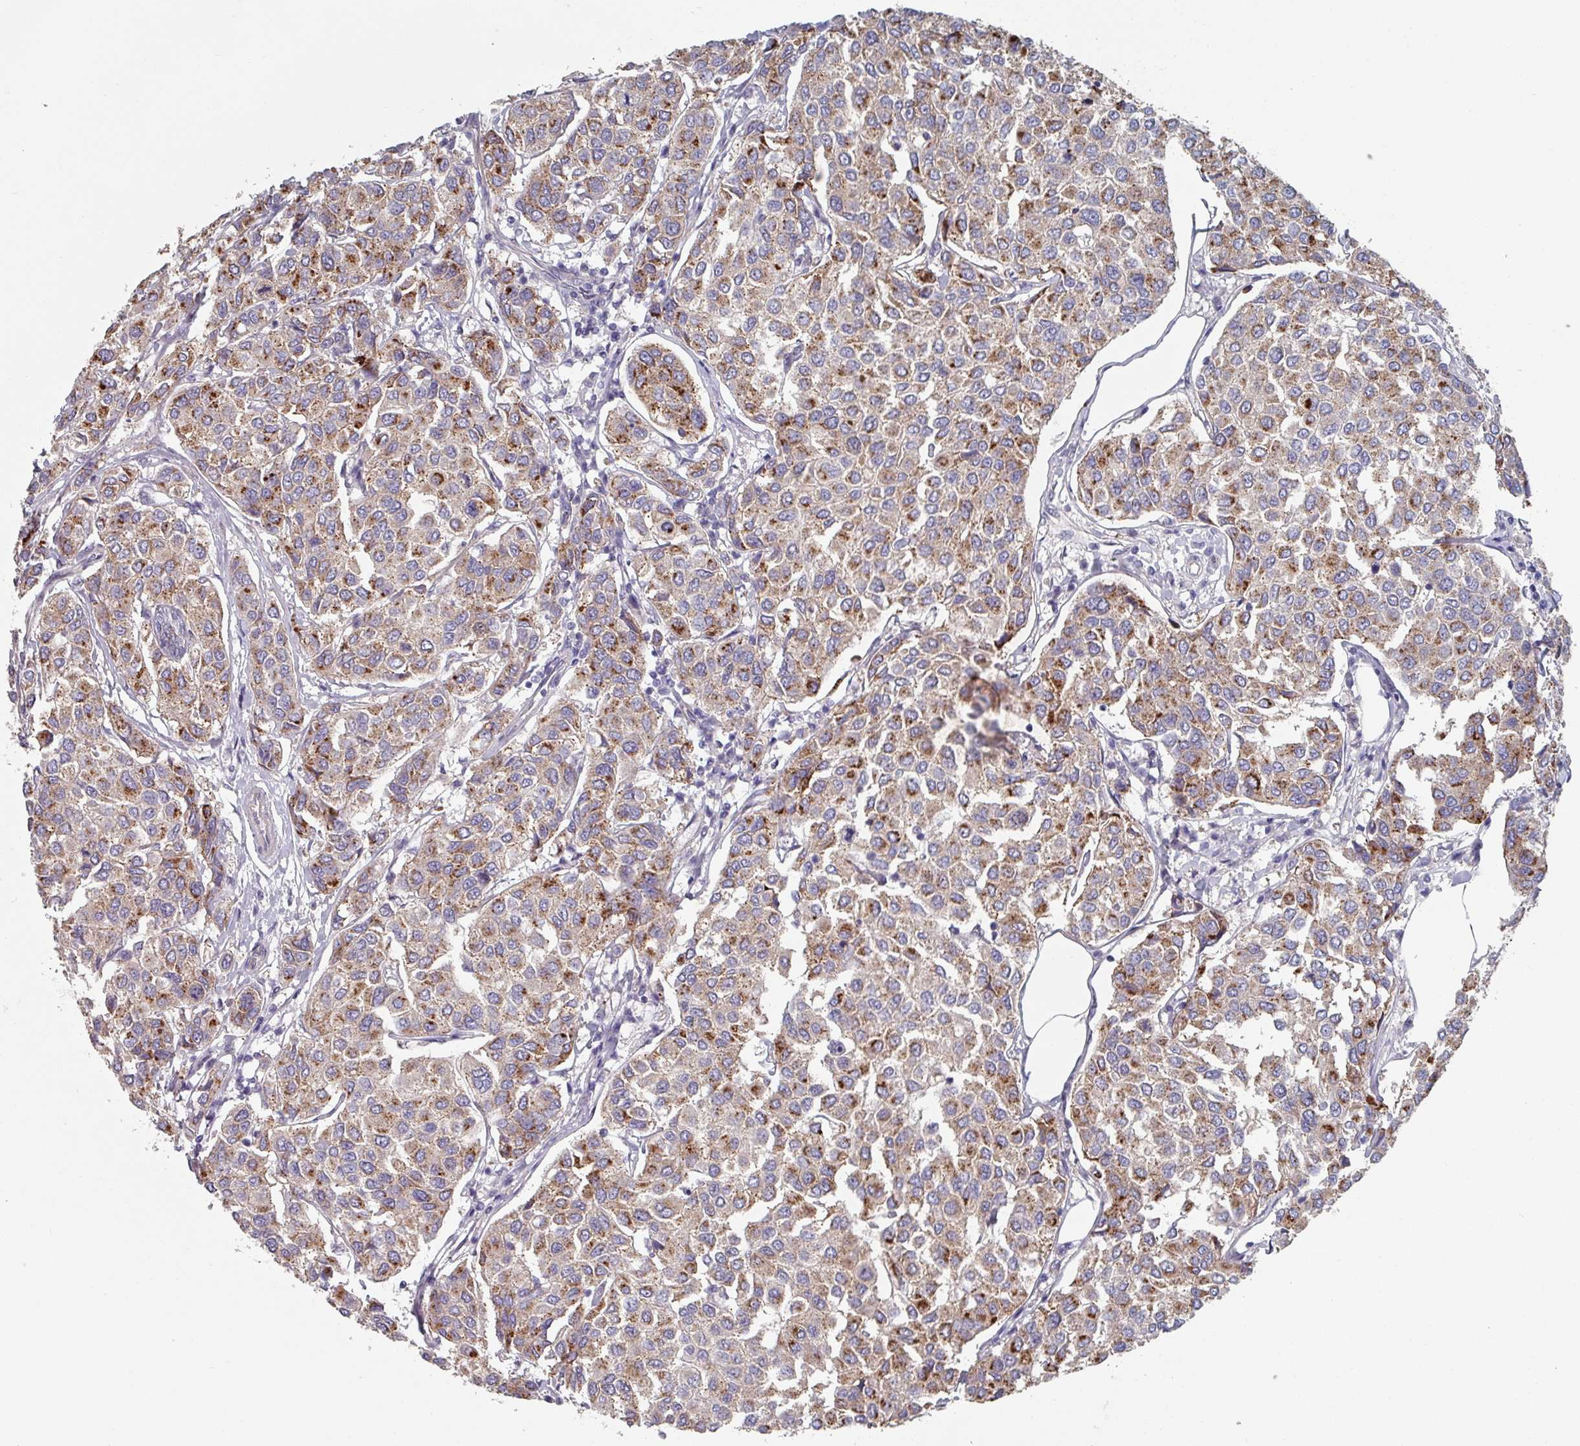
{"staining": {"intensity": "moderate", "quantity": ">75%", "location": "cytoplasmic/membranous"}, "tissue": "breast cancer", "cell_type": "Tumor cells", "image_type": "cancer", "snomed": [{"axis": "morphology", "description": "Duct carcinoma"}, {"axis": "topography", "description": "Breast"}], "caption": "Human breast invasive ductal carcinoma stained for a protein (brown) displays moderate cytoplasmic/membranous positive expression in approximately >75% of tumor cells.", "gene": "EFL1", "patient": {"sex": "female", "age": 55}}